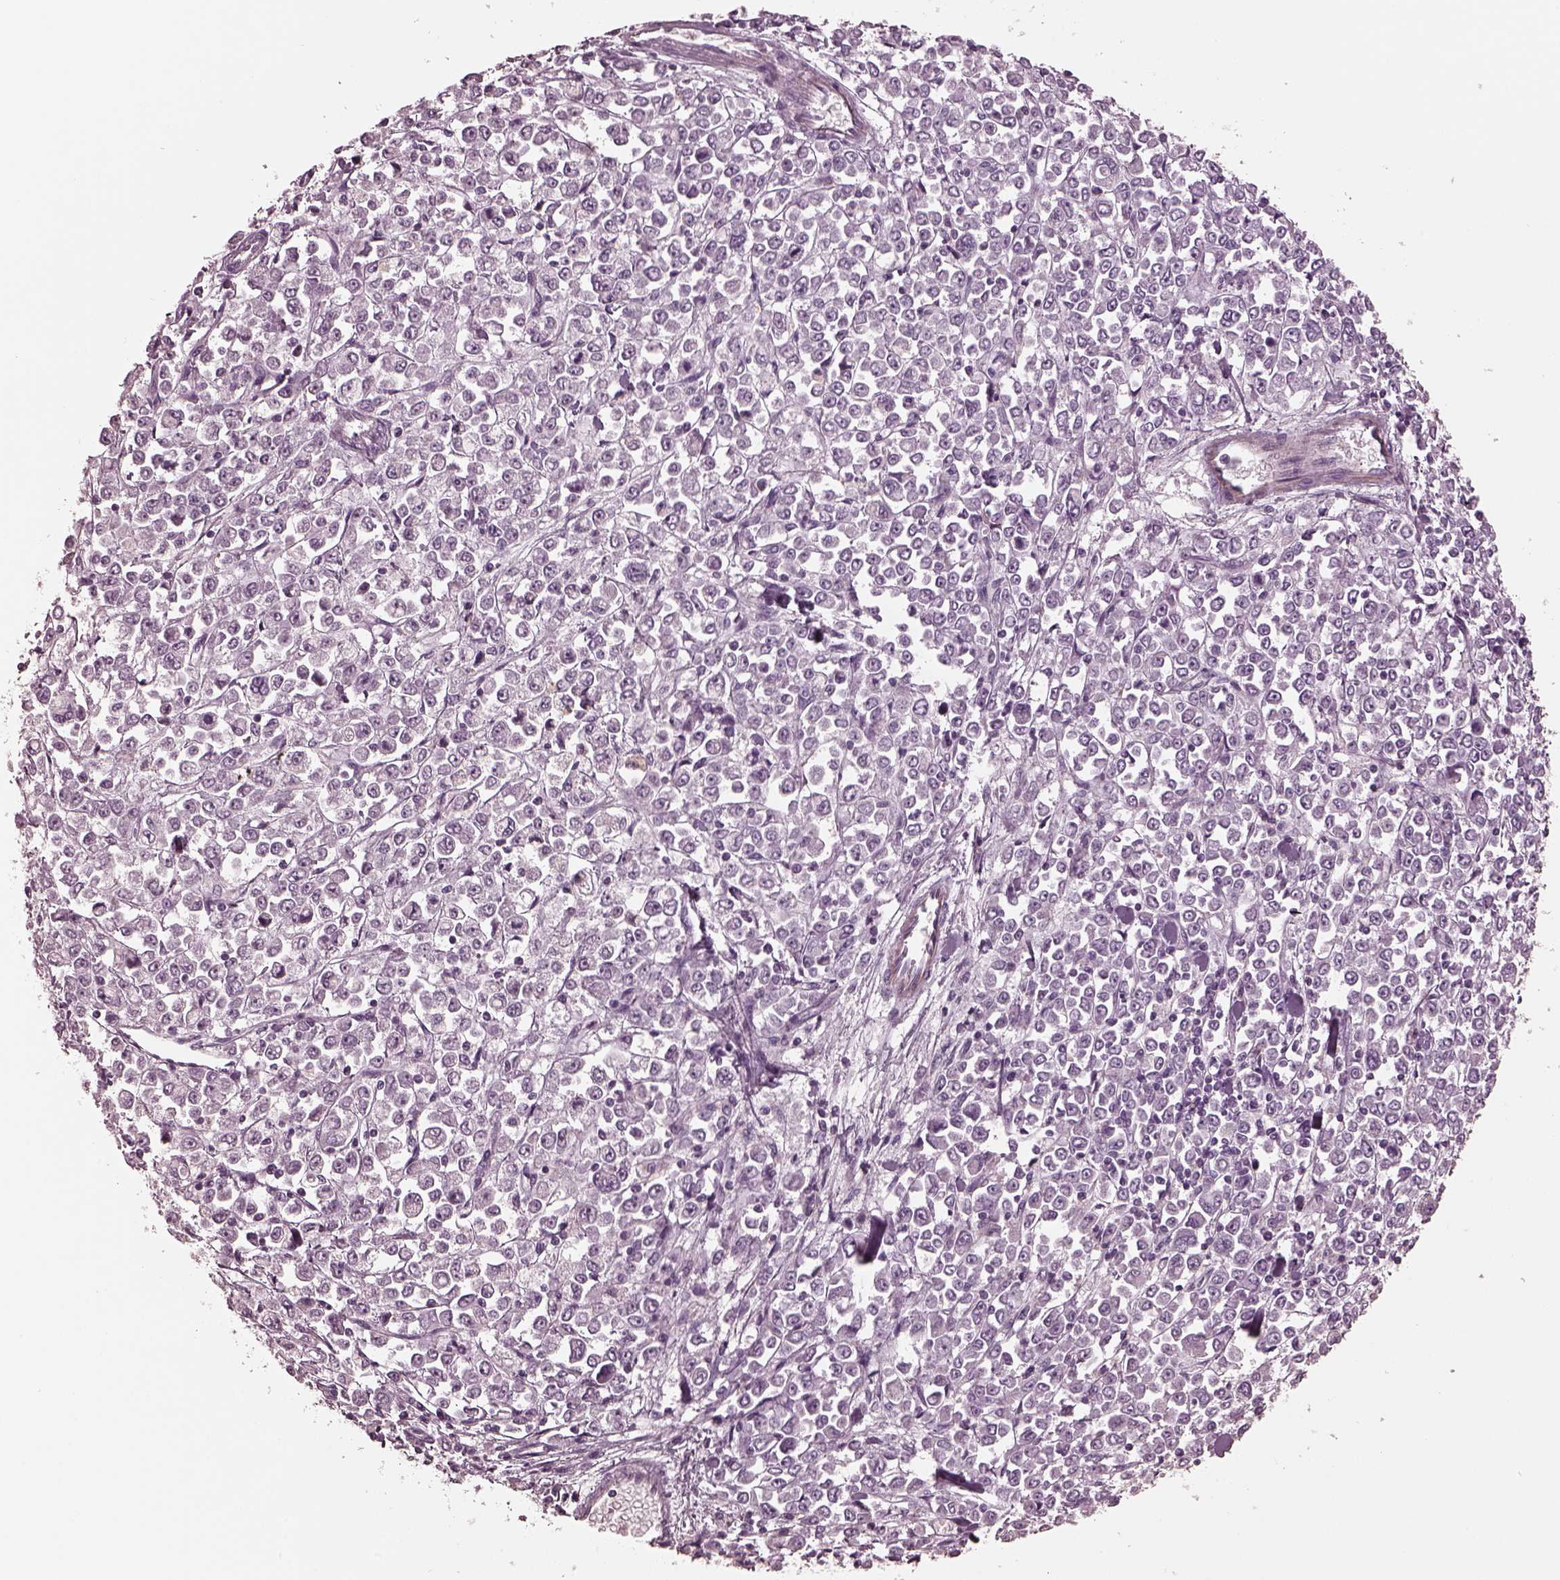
{"staining": {"intensity": "negative", "quantity": "none", "location": "none"}, "tissue": "stomach cancer", "cell_type": "Tumor cells", "image_type": "cancer", "snomed": [{"axis": "morphology", "description": "Adenocarcinoma, NOS"}, {"axis": "topography", "description": "Stomach, upper"}], "caption": "An IHC micrograph of stomach adenocarcinoma is shown. There is no staining in tumor cells of stomach adenocarcinoma.", "gene": "GDF11", "patient": {"sex": "male", "age": 70}}